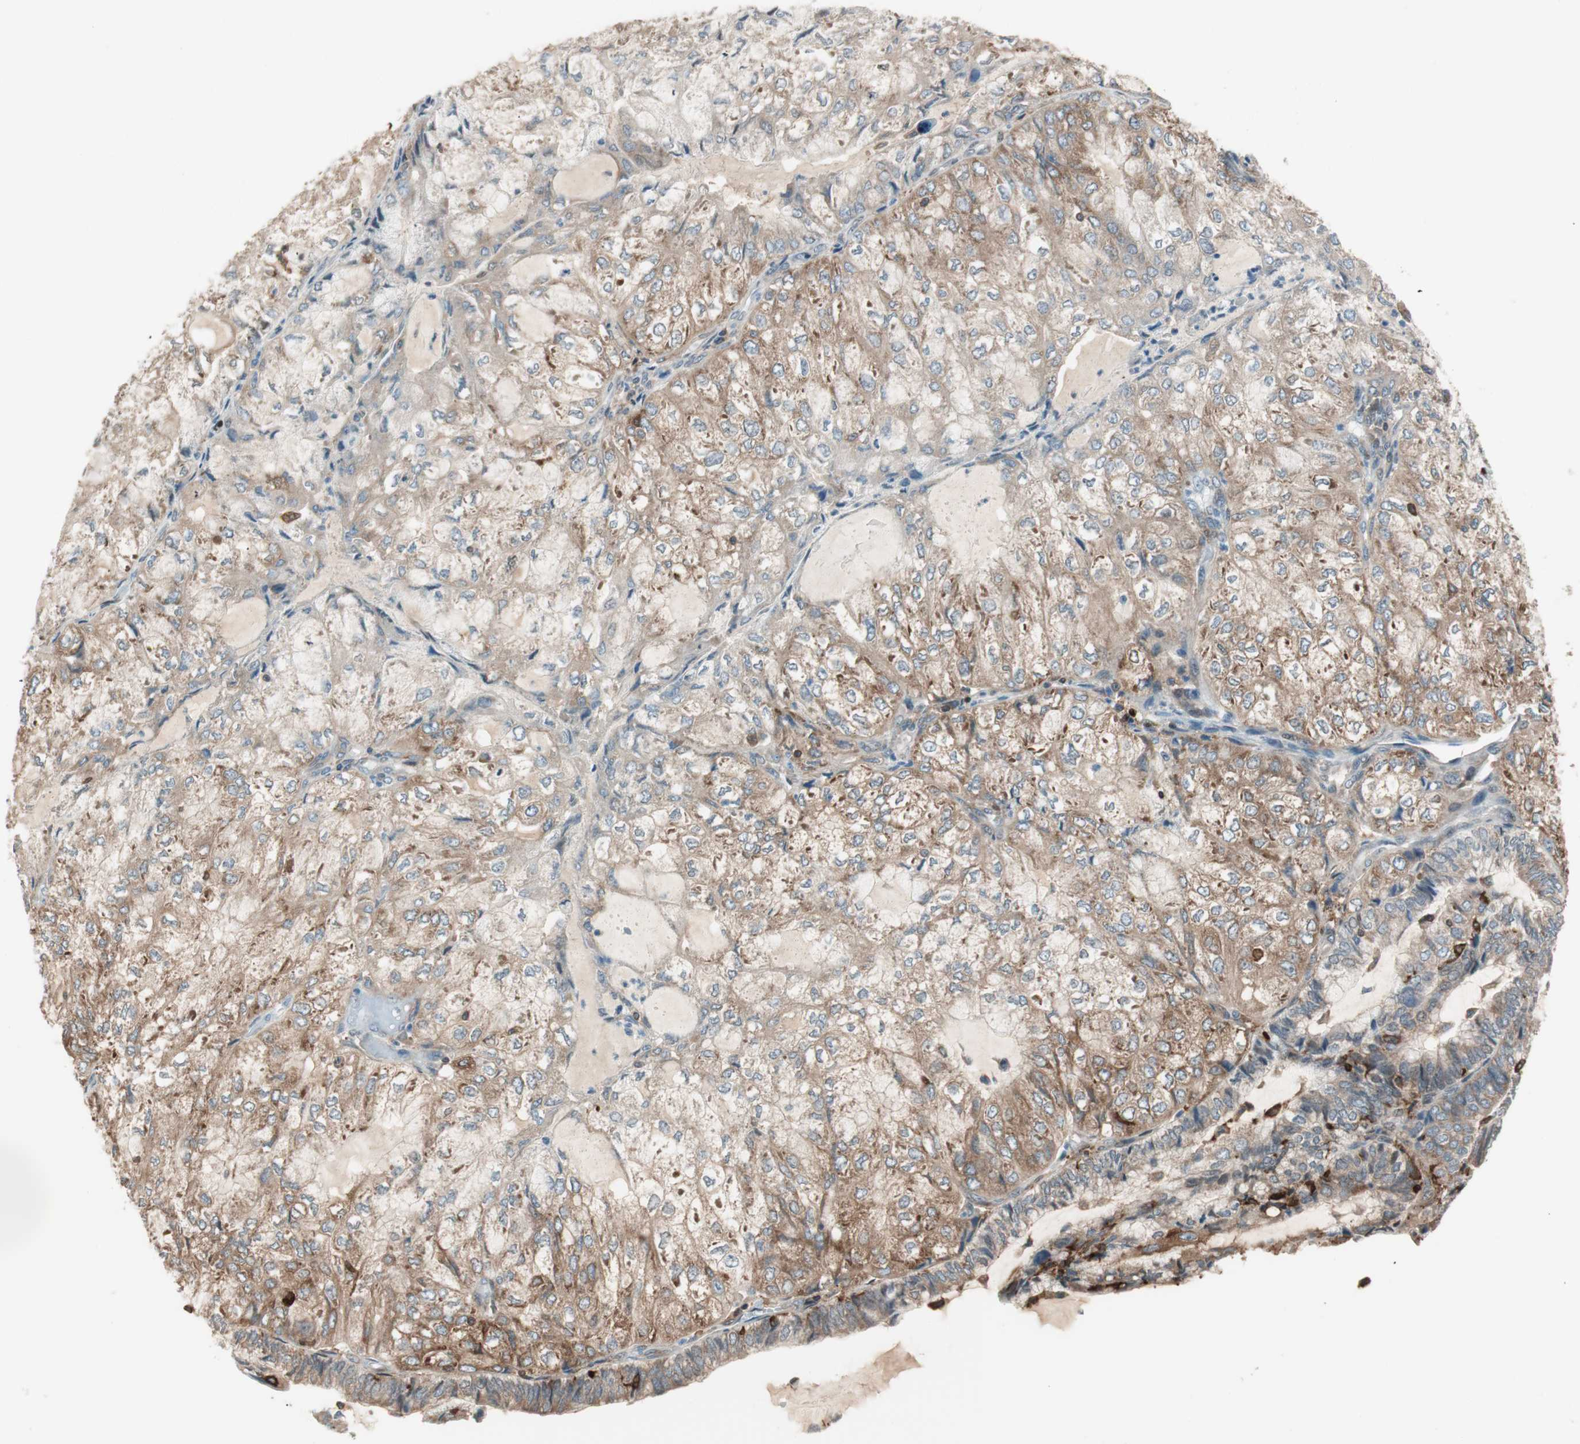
{"staining": {"intensity": "moderate", "quantity": ">75%", "location": "cytoplasmic/membranous"}, "tissue": "endometrial cancer", "cell_type": "Tumor cells", "image_type": "cancer", "snomed": [{"axis": "morphology", "description": "Adenocarcinoma, NOS"}, {"axis": "topography", "description": "Endometrium"}], "caption": "Human endometrial cancer (adenocarcinoma) stained for a protein (brown) demonstrates moderate cytoplasmic/membranous positive expression in about >75% of tumor cells.", "gene": "BIN1", "patient": {"sex": "female", "age": 81}}